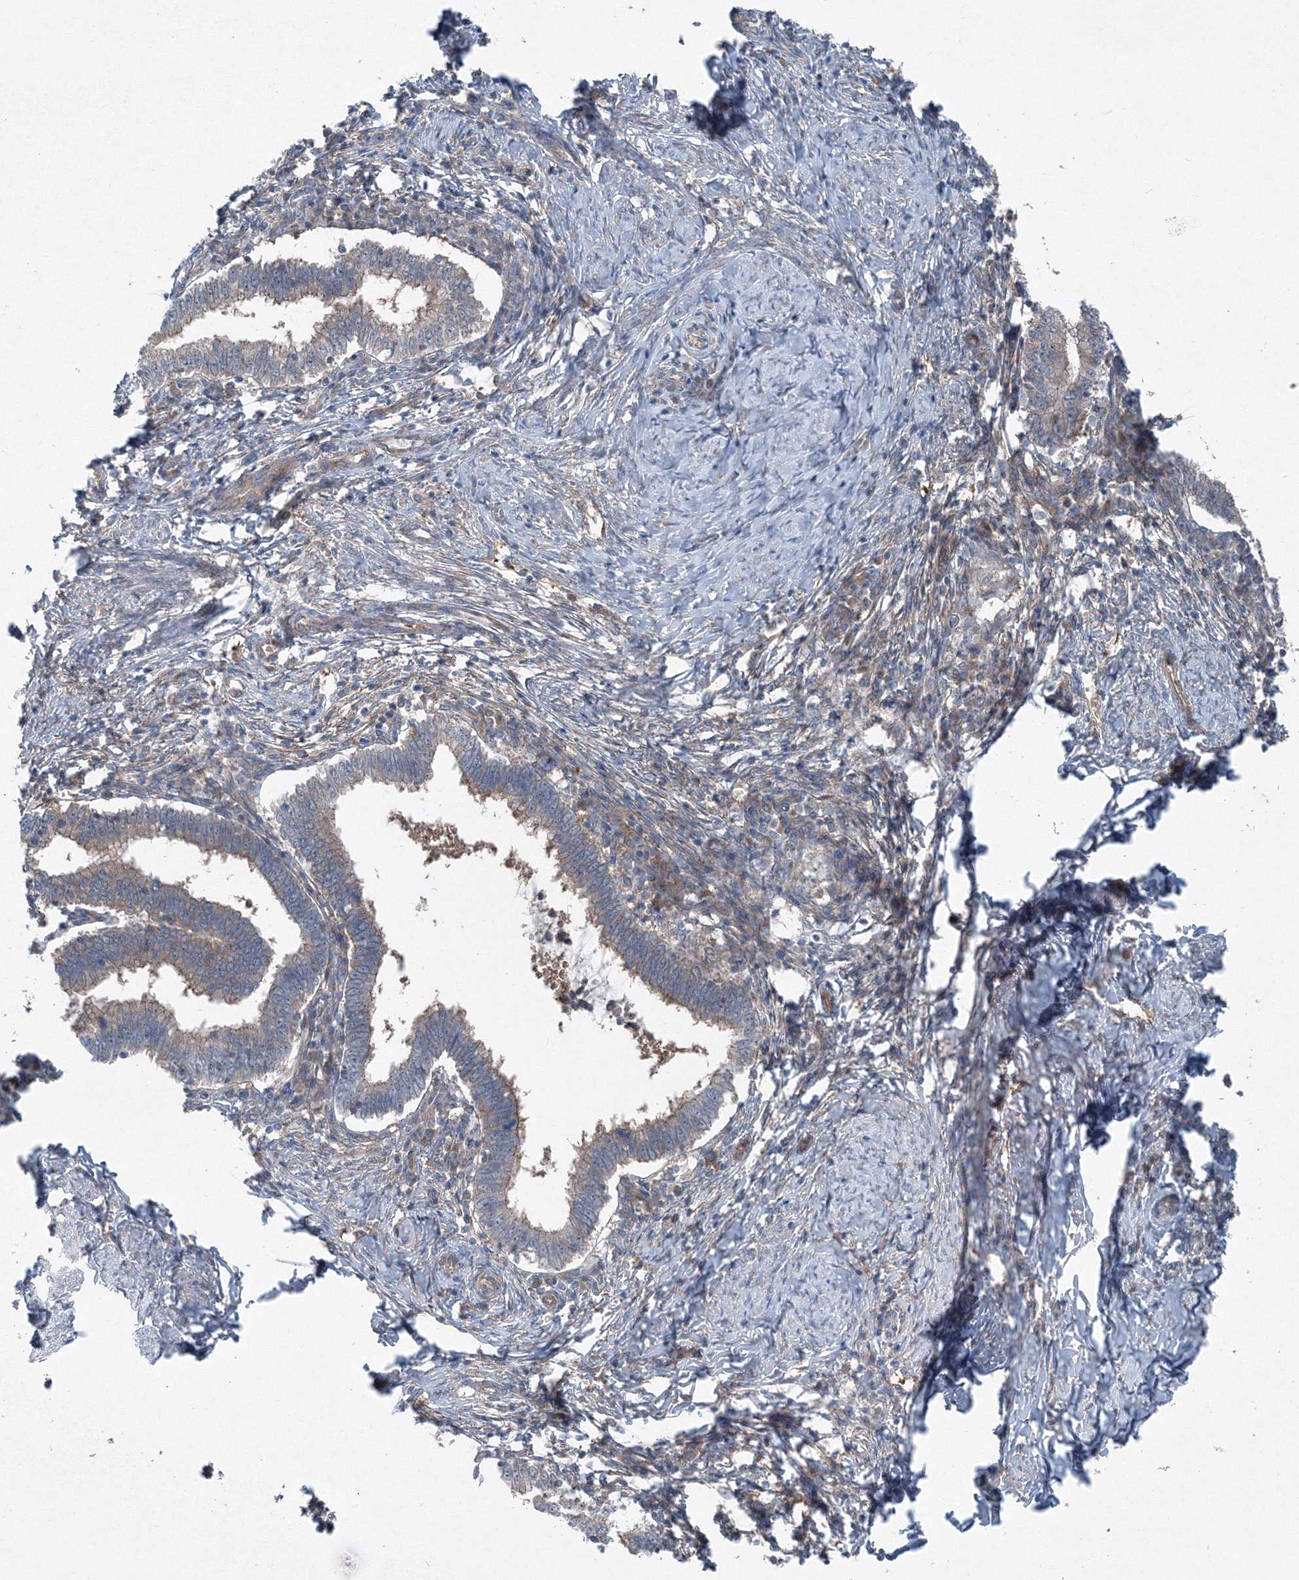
{"staining": {"intensity": "moderate", "quantity": "25%-75%", "location": "cytoplasmic/membranous"}, "tissue": "cervical cancer", "cell_type": "Tumor cells", "image_type": "cancer", "snomed": [{"axis": "morphology", "description": "Adenocarcinoma, NOS"}, {"axis": "topography", "description": "Cervix"}], "caption": "Protein expression analysis of cervical adenocarcinoma shows moderate cytoplasmic/membranous staining in approximately 25%-75% of tumor cells.", "gene": "TPRKB", "patient": {"sex": "female", "age": 36}}